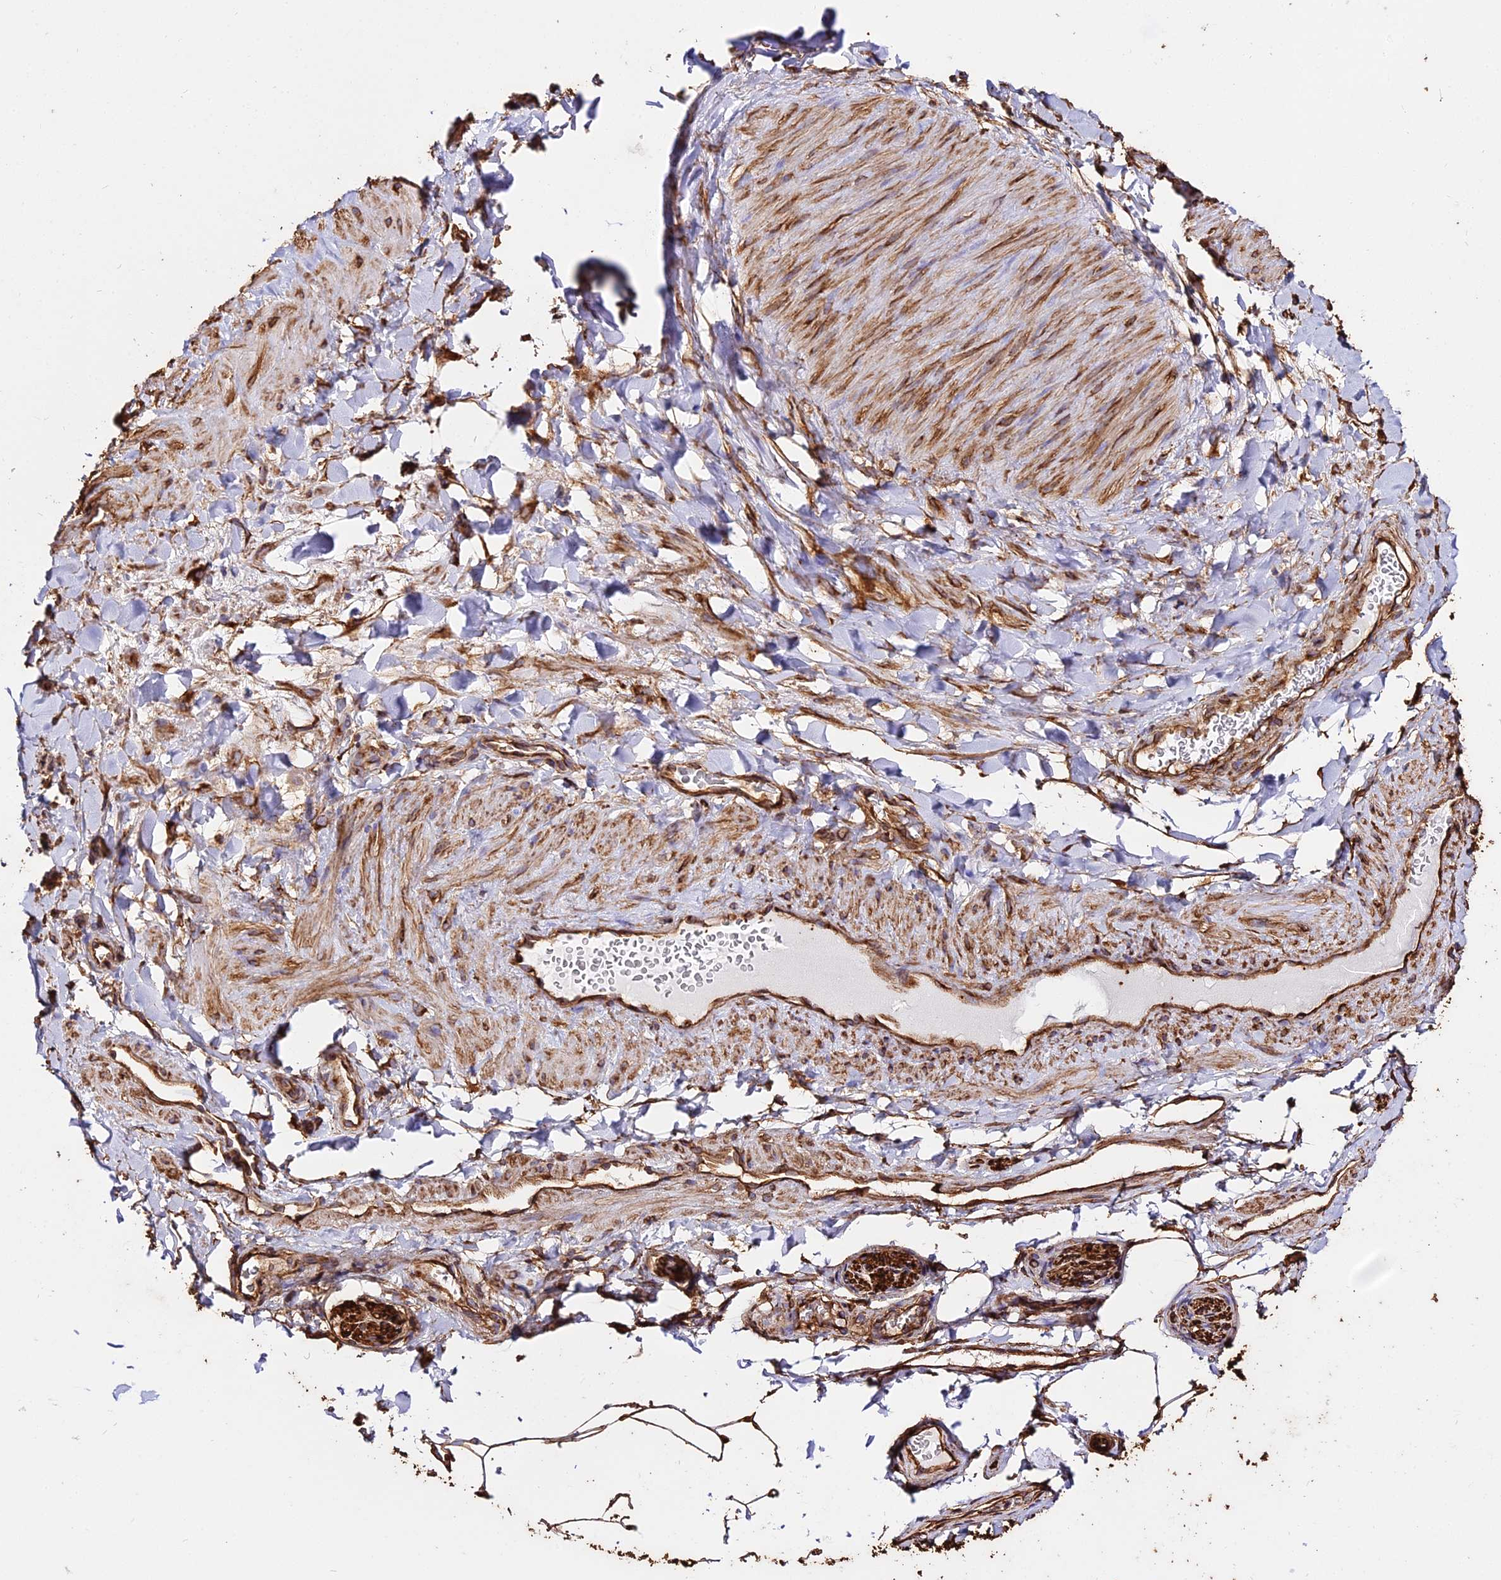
{"staining": {"intensity": "moderate", "quantity": ">75%", "location": "cytoplasmic/membranous"}, "tissue": "adipose tissue", "cell_type": "Adipocytes", "image_type": "normal", "snomed": [{"axis": "morphology", "description": "Normal tissue, NOS"}, {"axis": "topography", "description": "Soft tissue"}, {"axis": "topography", "description": "Vascular tissue"}], "caption": "Benign adipose tissue shows moderate cytoplasmic/membranous staining in about >75% of adipocytes (Brightfield microscopy of DAB IHC at high magnification)..", "gene": "TUBA1A", "patient": {"sex": "male", "age": 54}}